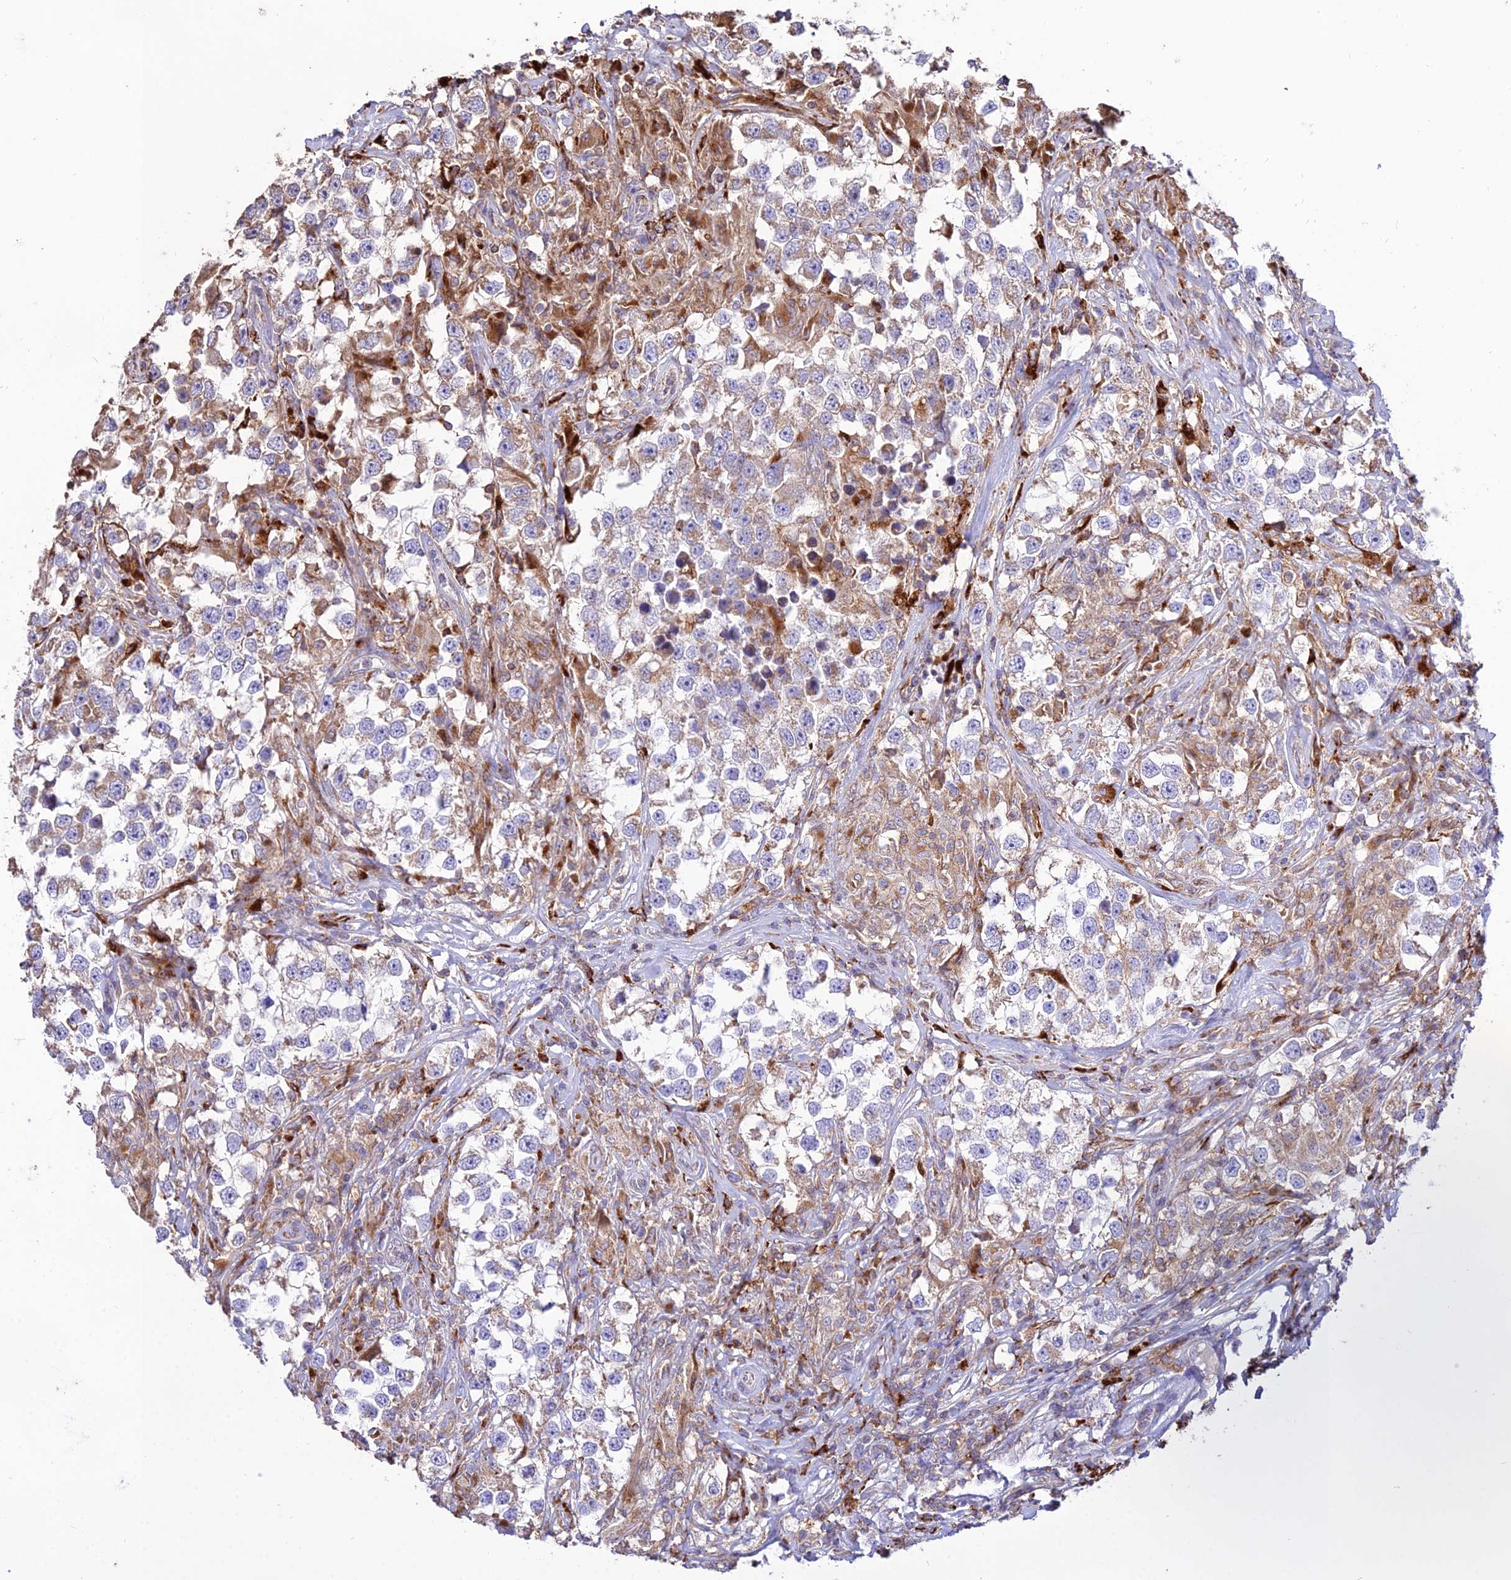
{"staining": {"intensity": "moderate", "quantity": "<25%", "location": "cytoplasmic/membranous"}, "tissue": "testis cancer", "cell_type": "Tumor cells", "image_type": "cancer", "snomed": [{"axis": "morphology", "description": "Seminoma, NOS"}, {"axis": "topography", "description": "Testis"}], "caption": "Human testis cancer (seminoma) stained for a protein (brown) displays moderate cytoplasmic/membranous positive expression in approximately <25% of tumor cells.", "gene": "PNLIPRP3", "patient": {"sex": "male", "age": 46}}